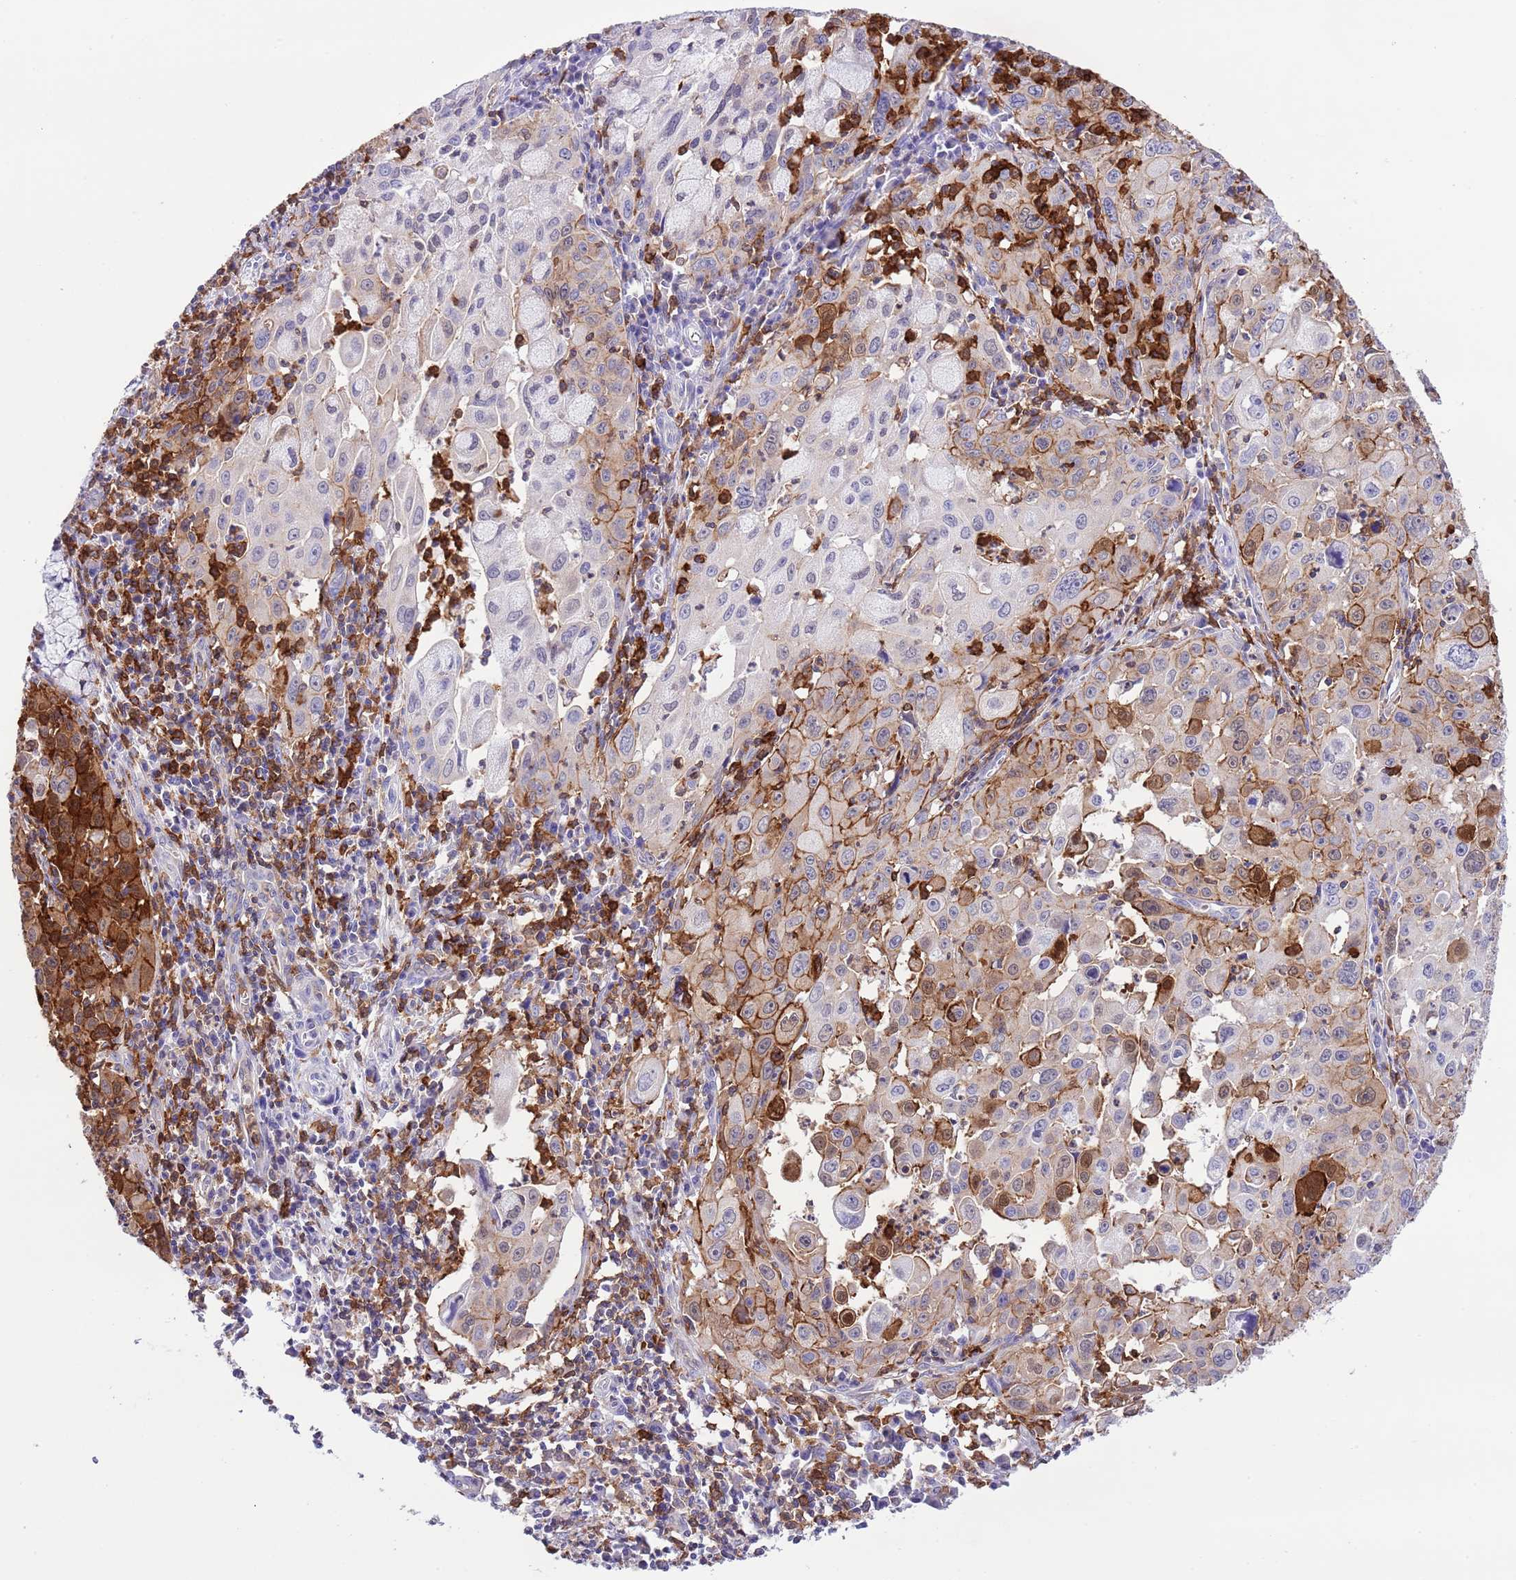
{"staining": {"intensity": "moderate", "quantity": "25%-75%", "location": "cytoplasmic/membranous"}, "tissue": "cervical cancer", "cell_type": "Tumor cells", "image_type": "cancer", "snomed": [{"axis": "morphology", "description": "Squamous cell carcinoma, NOS"}, {"axis": "topography", "description": "Cervix"}], "caption": "IHC image of neoplastic tissue: cervical cancer (squamous cell carcinoma) stained using IHC shows medium levels of moderate protein expression localized specifically in the cytoplasmic/membranous of tumor cells, appearing as a cytoplasmic/membranous brown color.", "gene": "EFHD2", "patient": {"sex": "female", "age": 42}}